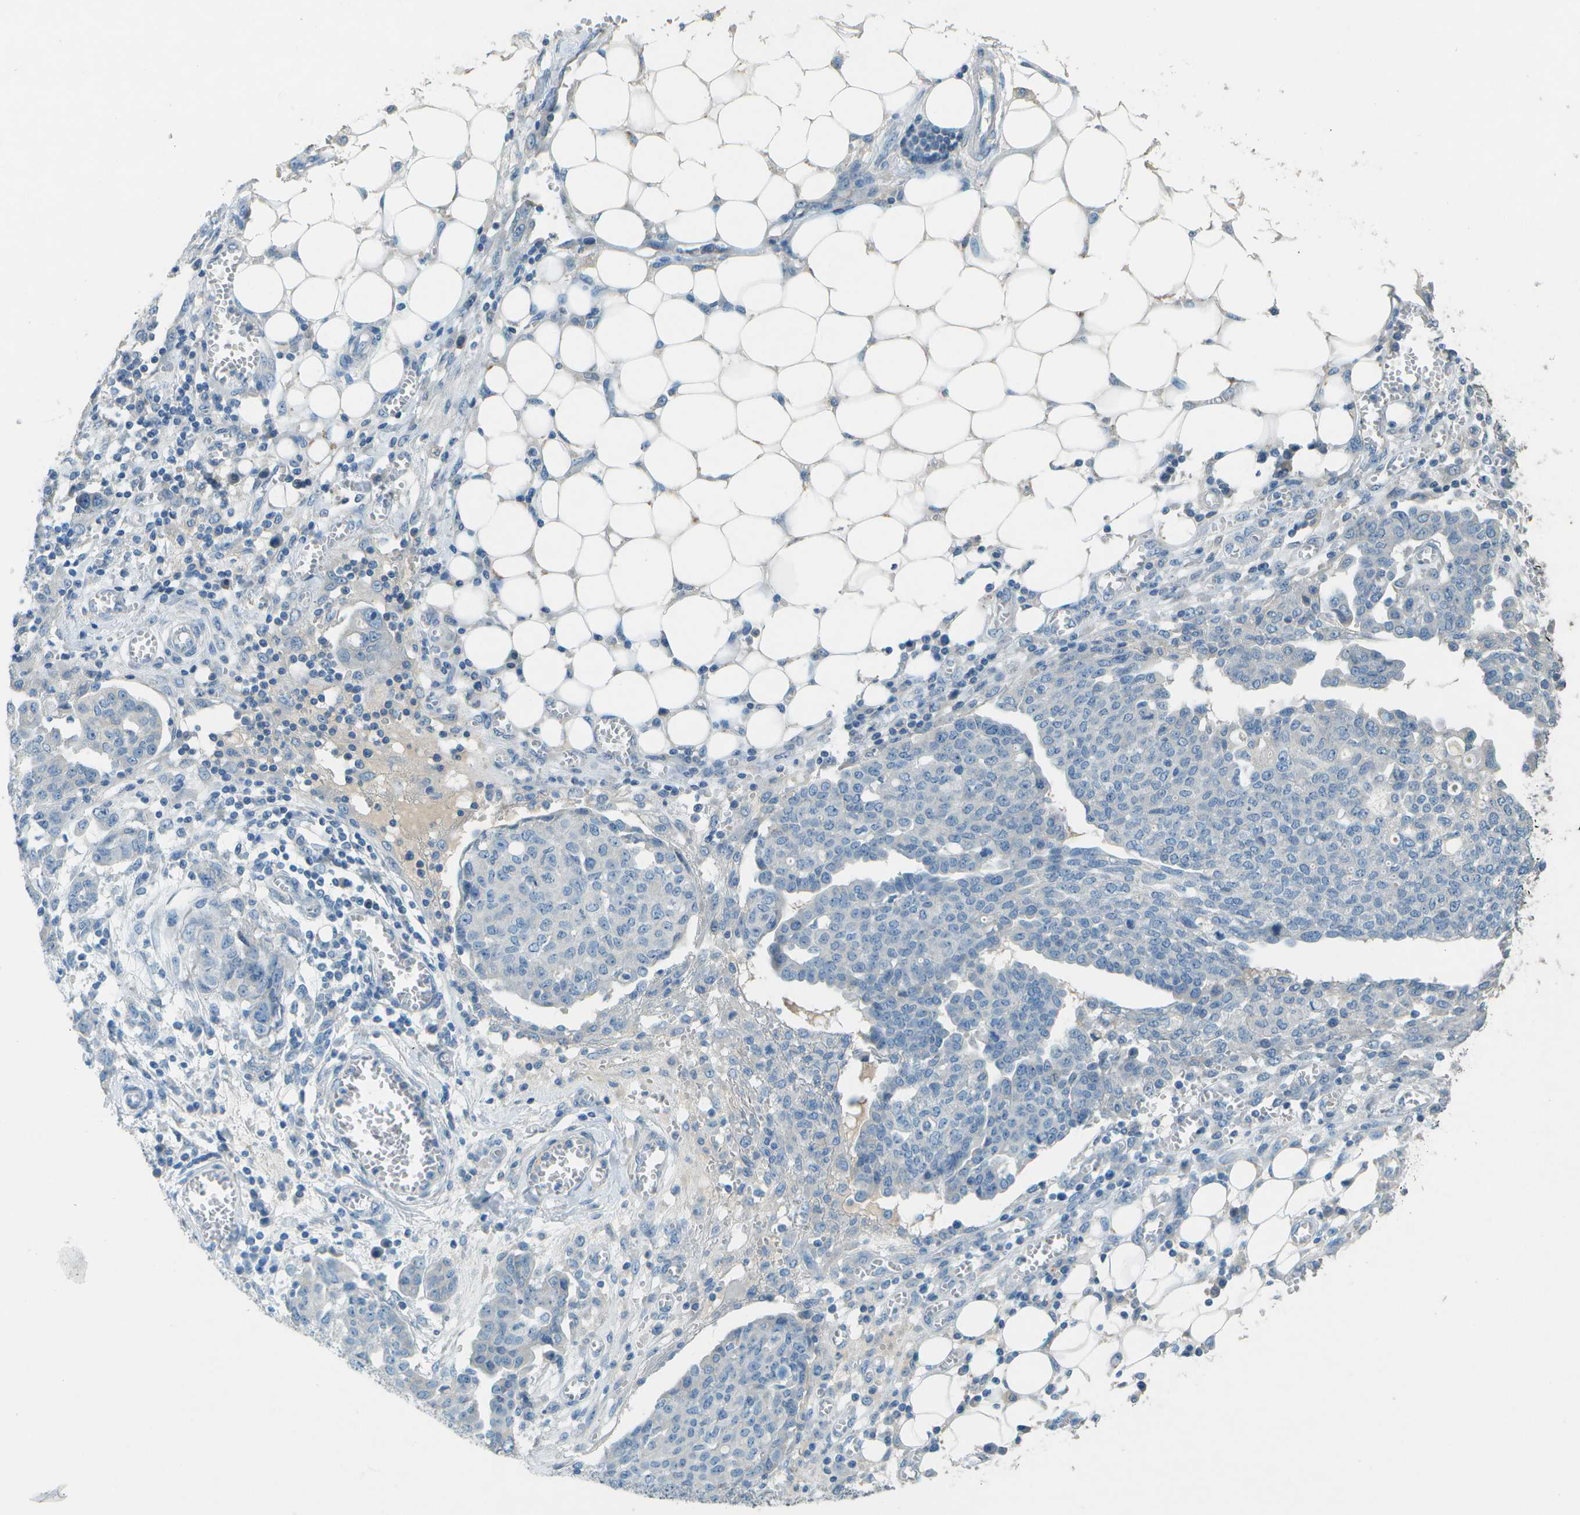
{"staining": {"intensity": "negative", "quantity": "none", "location": "none"}, "tissue": "ovarian cancer", "cell_type": "Tumor cells", "image_type": "cancer", "snomed": [{"axis": "morphology", "description": "Cystadenocarcinoma, serous, NOS"}, {"axis": "topography", "description": "Soft tissue"}, {"axis": "topography", "description": "Ovary"}], "caption": "Immunohistochemical staining of human serous cystadenocarcinoma (ovarian) reveals no significant expression in tumor cells.", "gene": "LGI2", "patient": {"sex": "female", "age": 57}}